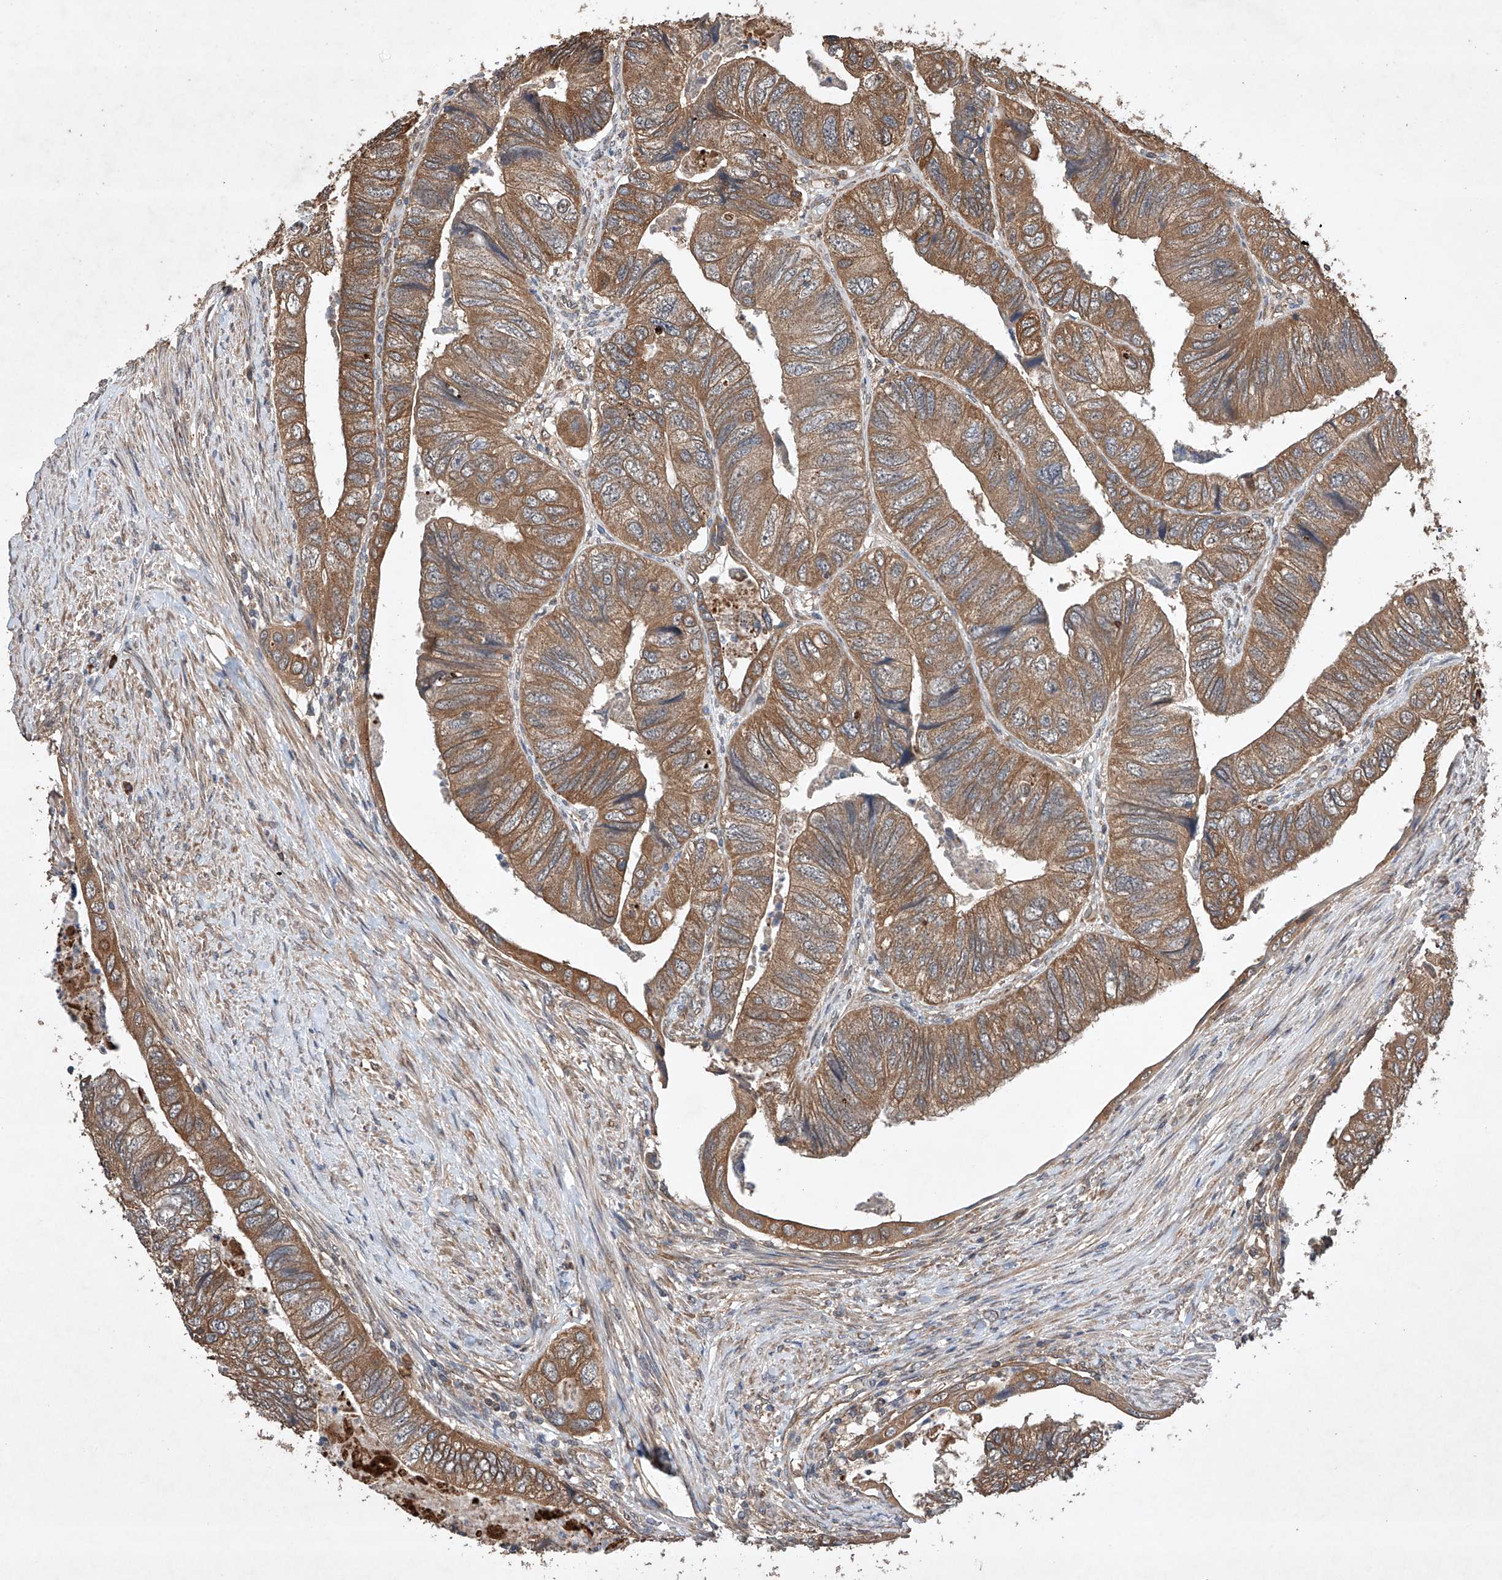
{"staining": {"intensity": "moderate", "quantity": ">75%", "location": "cytoplasmic/membranous"}, "tissue": "colorectal cancer", "cell_type": "Tumor cells", "image_type": "cancer", "snomed": [{"axis": "morphology", "description": "Adenocarcinoma, NOS"}, {"axis": "topography", "description": "Rectum"}], "caption": "Immunohistochemical staining of human colorectal cancer (adenocarcinoma) reveals moderate cytoplasmic/membranous protein expression in about >75% of tumor cells.", "gene": "LURAP1", "patient": {"sex": "male", "age": 63}}